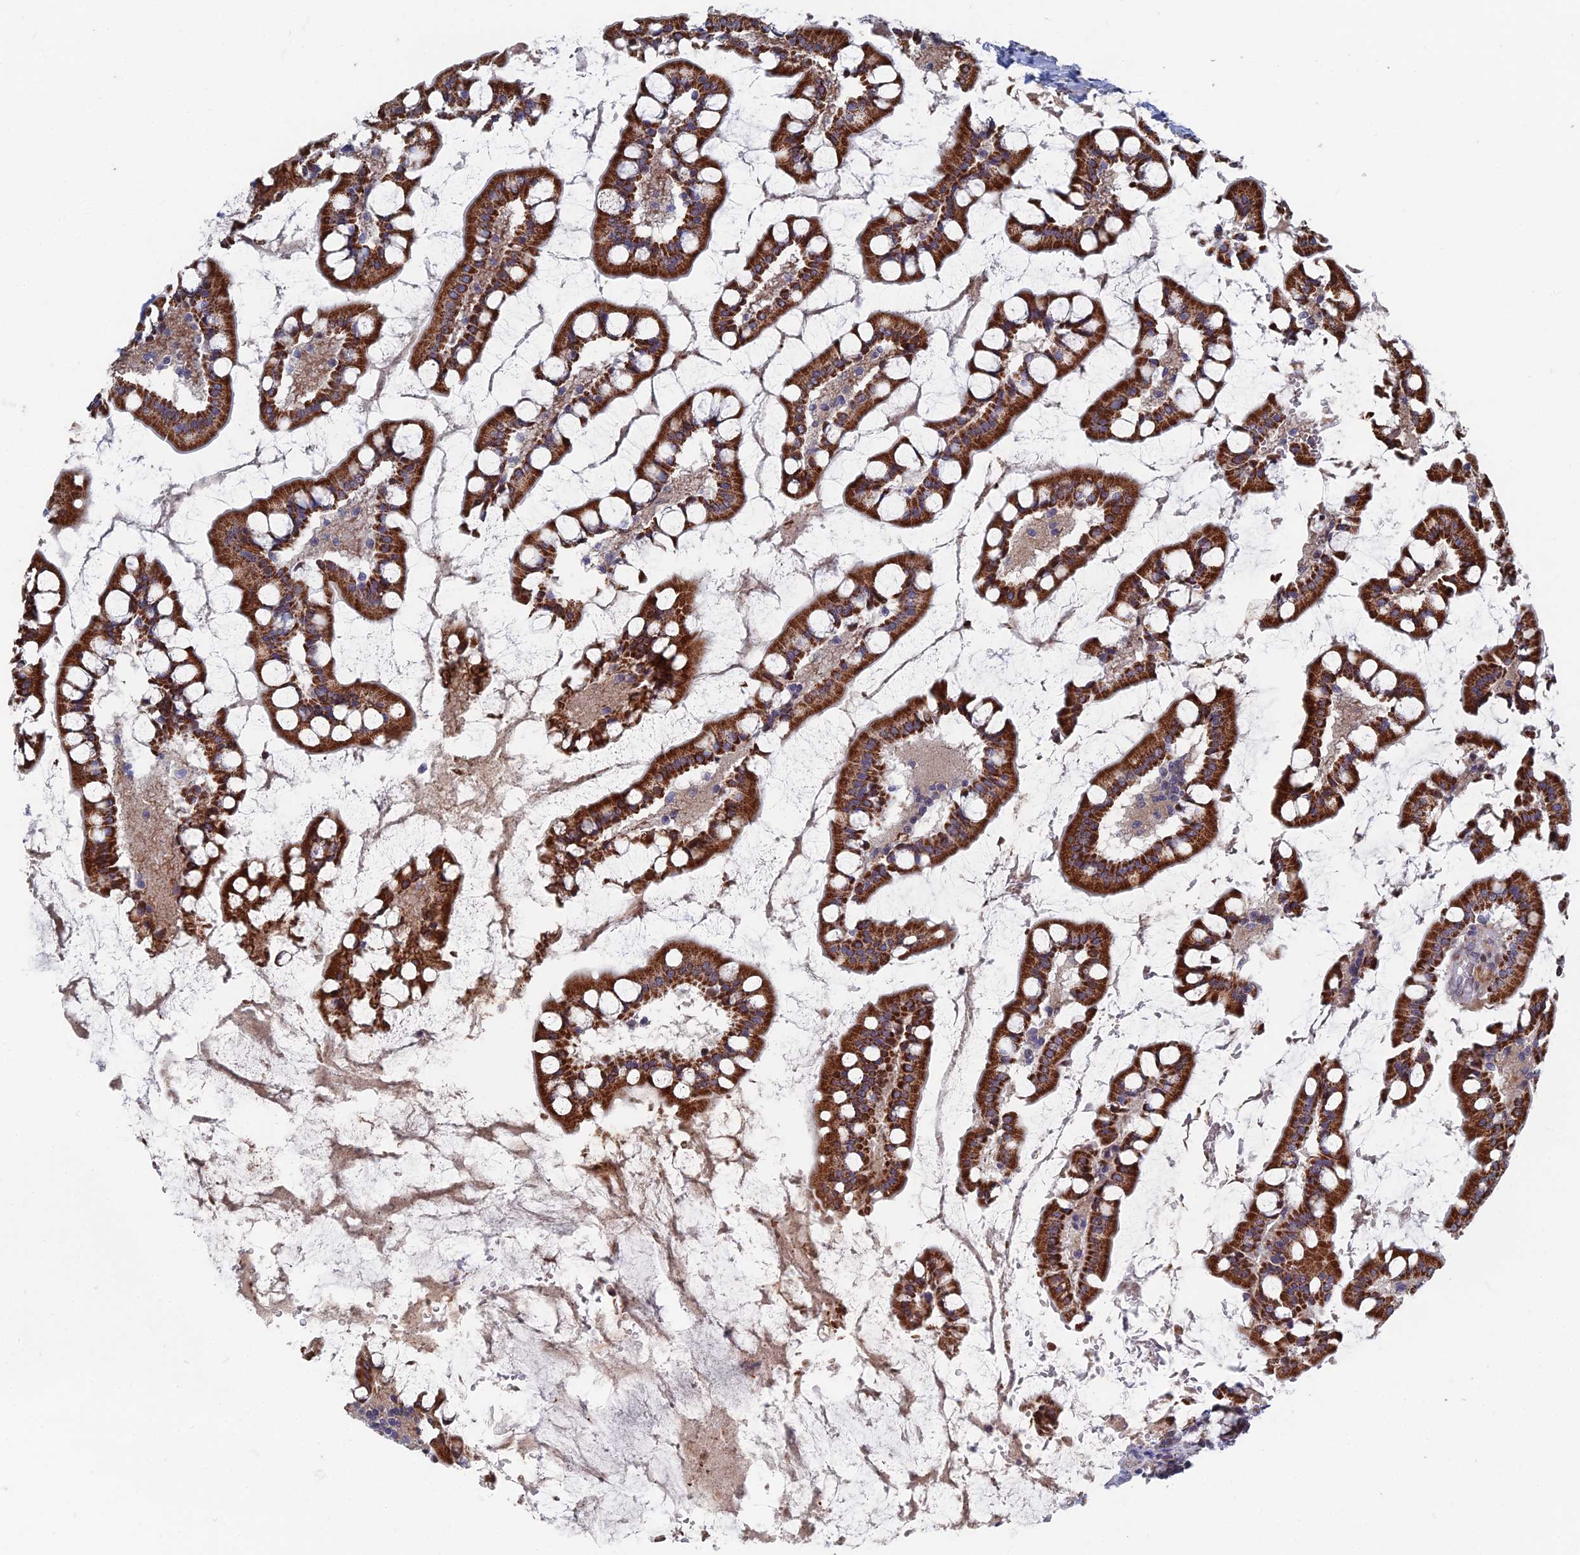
{"staining": {"intensity": "strong", "quantity": ">75%", "location": "cytoplasmic/membranous"}, "tissue": "small intestine", "cell_type": "Glandular cells", "image_type": "normal", "snomed": [{"axis": "morphology", "description": "Normal tissue, NOS"}, {"axis": "topography", "description": "Small intestine"}], "caption": "Immunohistochemical staining of normal small intestine demonstrates strong cytoplasmic/membranous protein positivity in approximately >75% of glandular cells. (DAB = brown stain, brightfield microscopy at high magnification).", "gene": "GTF2IRD1", "patient": {"sex": "male", "age": 52}}